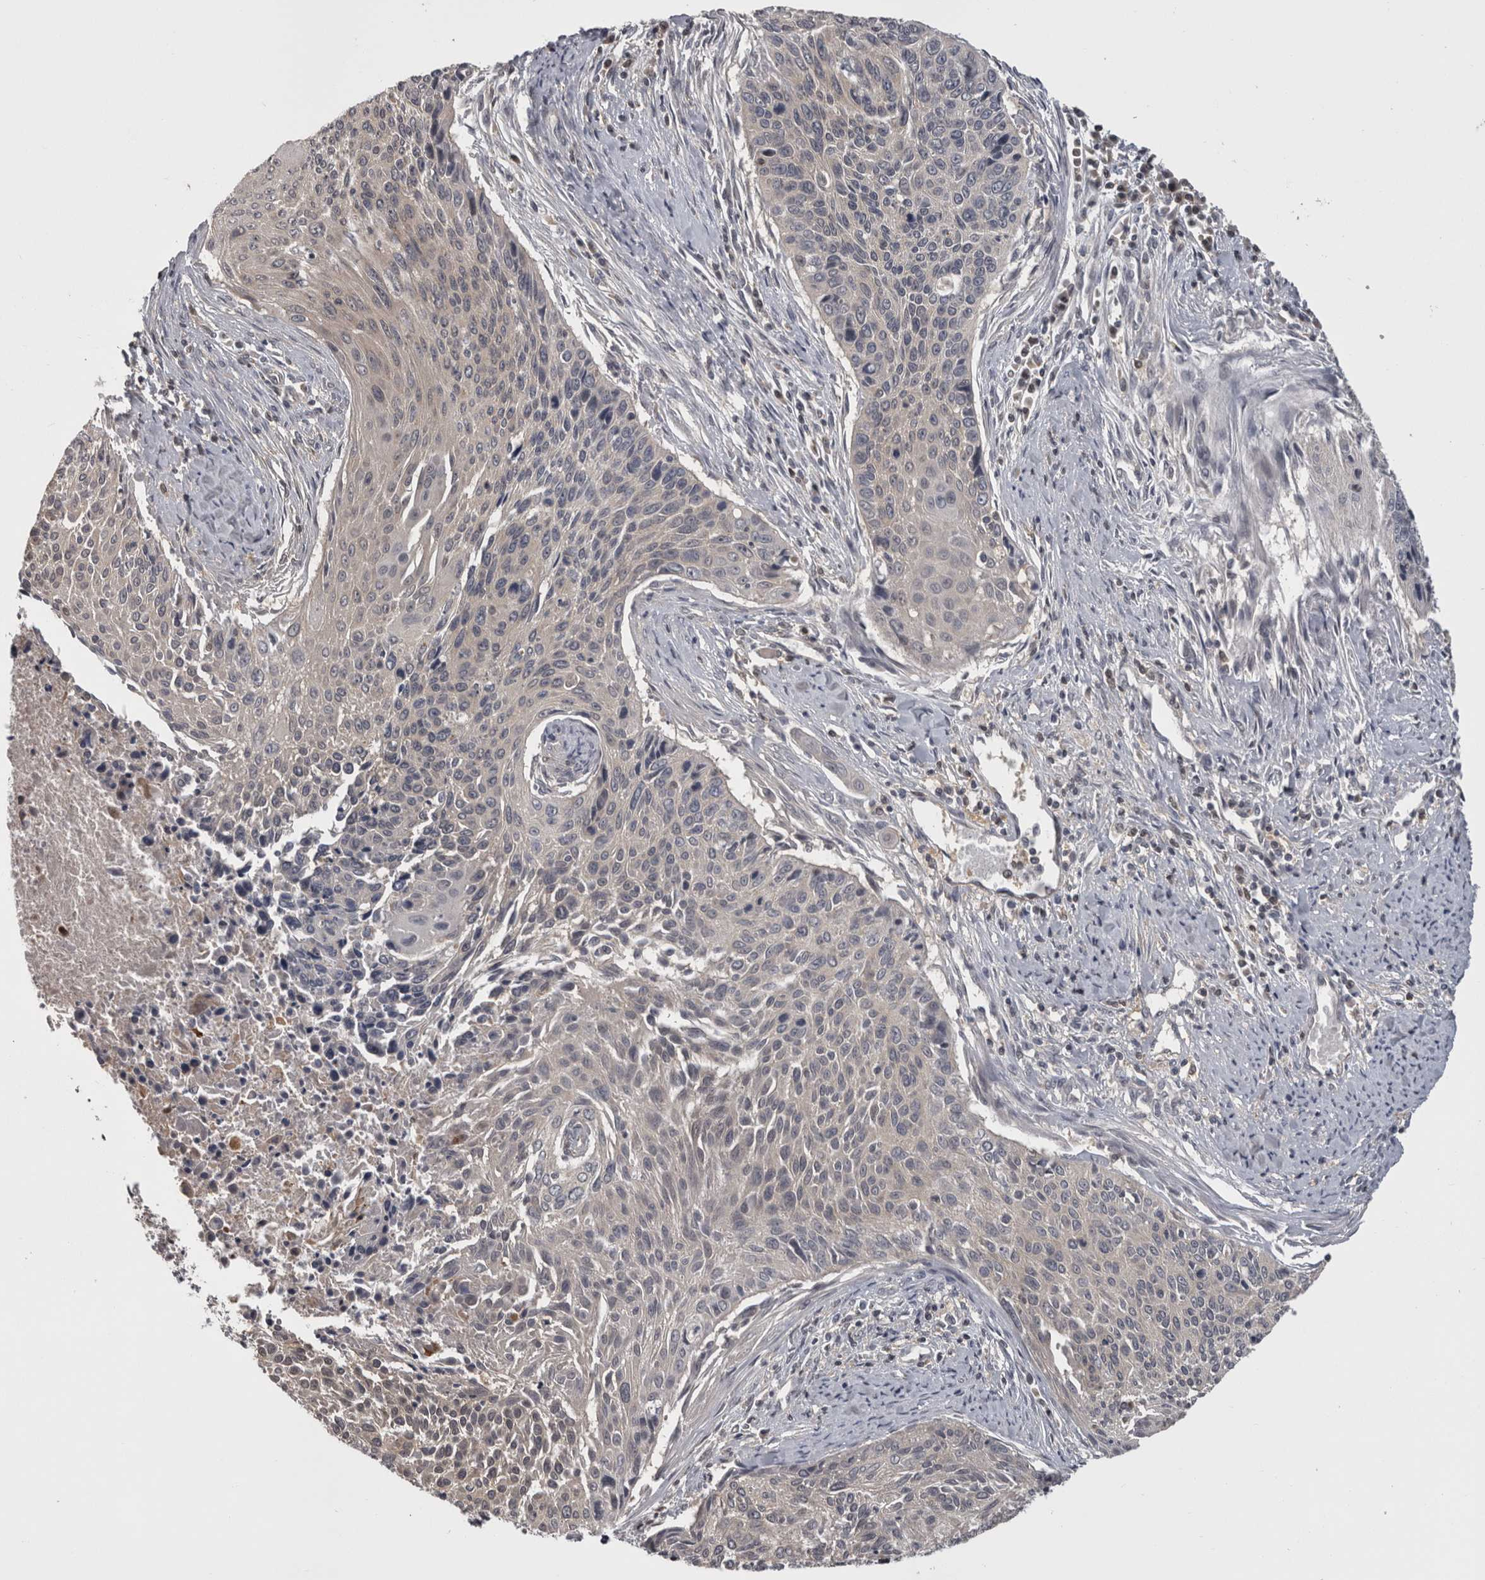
{"staining": {"intensity": "weak", "quantity": "<25%", "location": "cytoplasmic/membranous"}, "tissue": "cervical cancer", "cell_type": "Tumor cells", "image_type": "cancer", "snomed": [{"axis": "morphology", "description": "Squamous cell carcinoma, NOS"}, {"axis": "topography", "description": "Cervix"}], "caption": "Tumor cells show no significant staining in squamous cell carcinoma (cervical).", "gene": "APRT", "patient": {"sex": "female", "age": 55}}